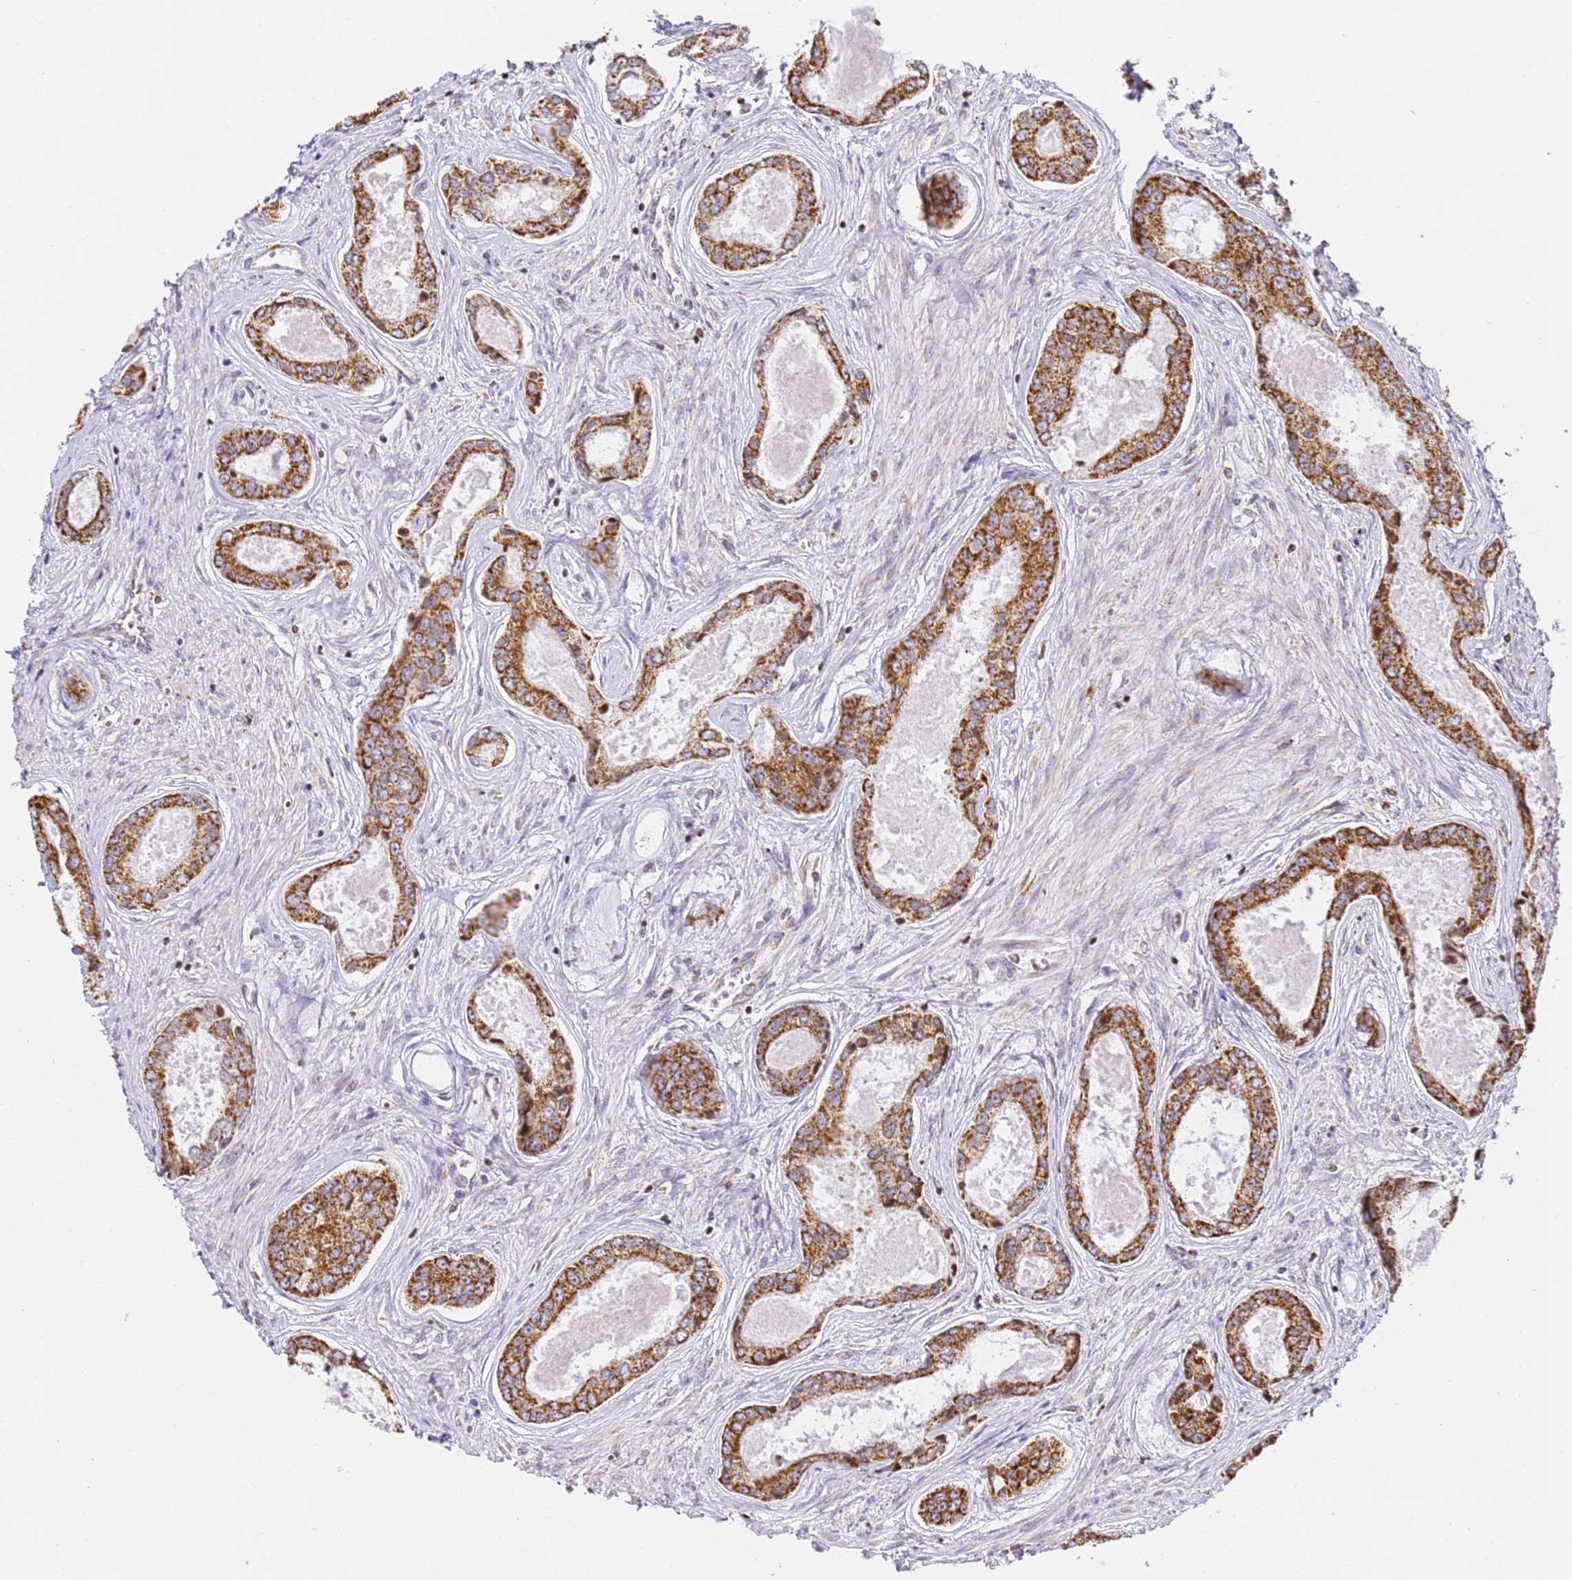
{"staining": {"intensity": "strong", "quantity": ">75%", "location": "cytoplasmic/membranous"}, "tissue": "prostate cancer", "cell_type": "Tumor cells", "image_type": "cancer", "snomed": [{"axis": "morphology", "description": "Adenocarcinoma, Low grade"}, {"axis": "topography", "description": "Prostate"}], "caption": "A high-resolution histopathology image shows immunohistochemistry (IHC) staining of prostate adenocarcinoma (low-grade), which reveals strong cytoplasmic/membranous staining in approximately >75% of tumor cells. The protein of interest is shown in brown color, while the nuclei are stained blue.", "gene": "HSPE1", "patient": {"sex": "male", "age": 68}}